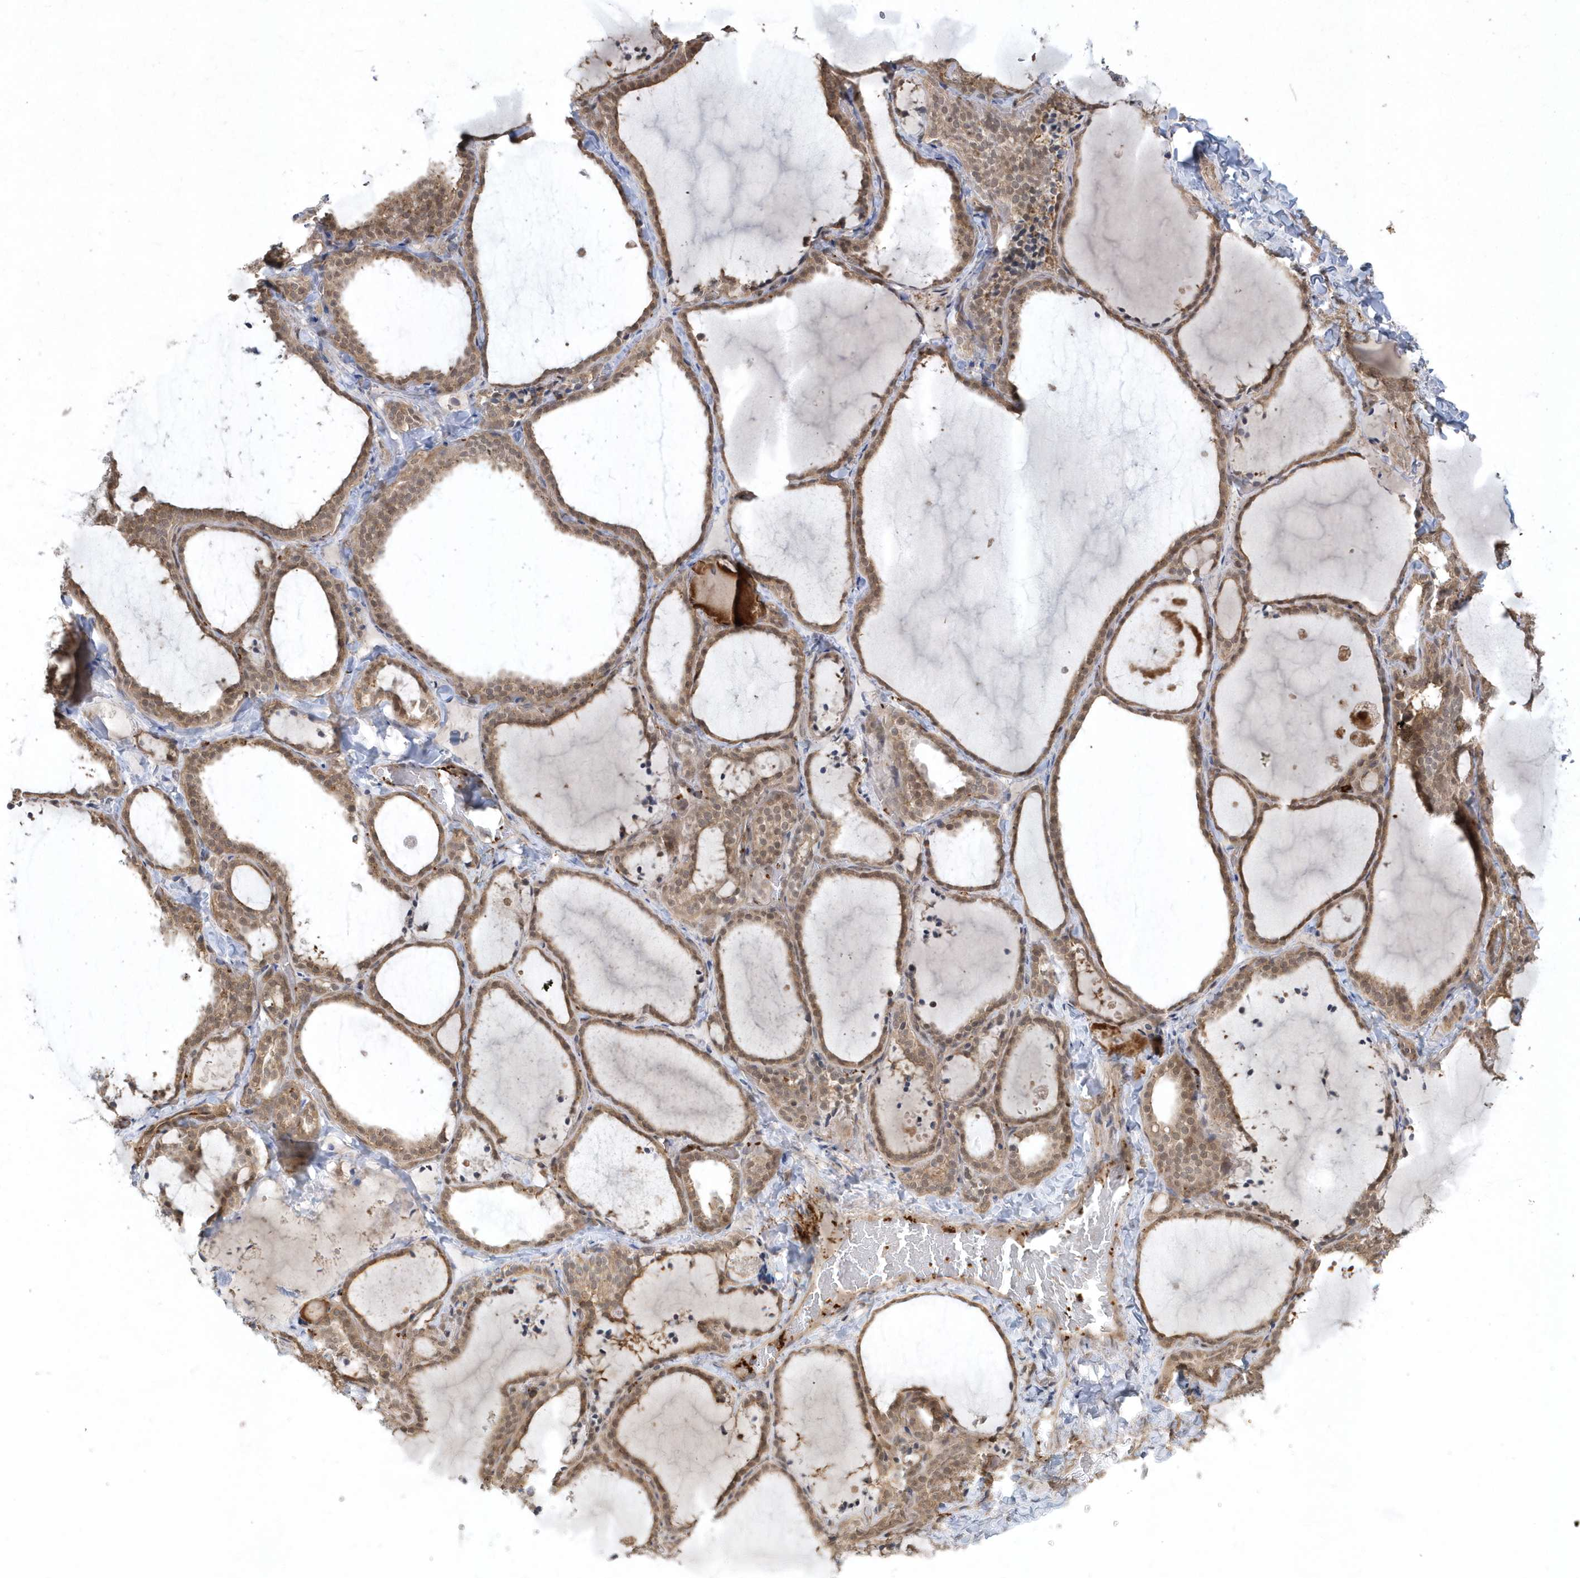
{"staining": {"intensity": "moderate", "quantity": ">75%", "location": "cytoplasmic/membranous,nuclear"}, "tissue": "thyroid gland", "cell_type": "Glandular cells", "image_type": "normal", "snomed": [{"axis": "morphology", "description": "Normal tissue, NOS"}, {"axis": "topography", "description": "Thyroid gland"}], "caption": "Immunohistochemical staining of benign thyroid gland demonstrates >75% levels of moderate cytoplasmic/membranous,nuclear protein expression in approximately >75% of glandular cells.", "gene": "ACYP1", "patient": {"sex": "female", "age": 22}}